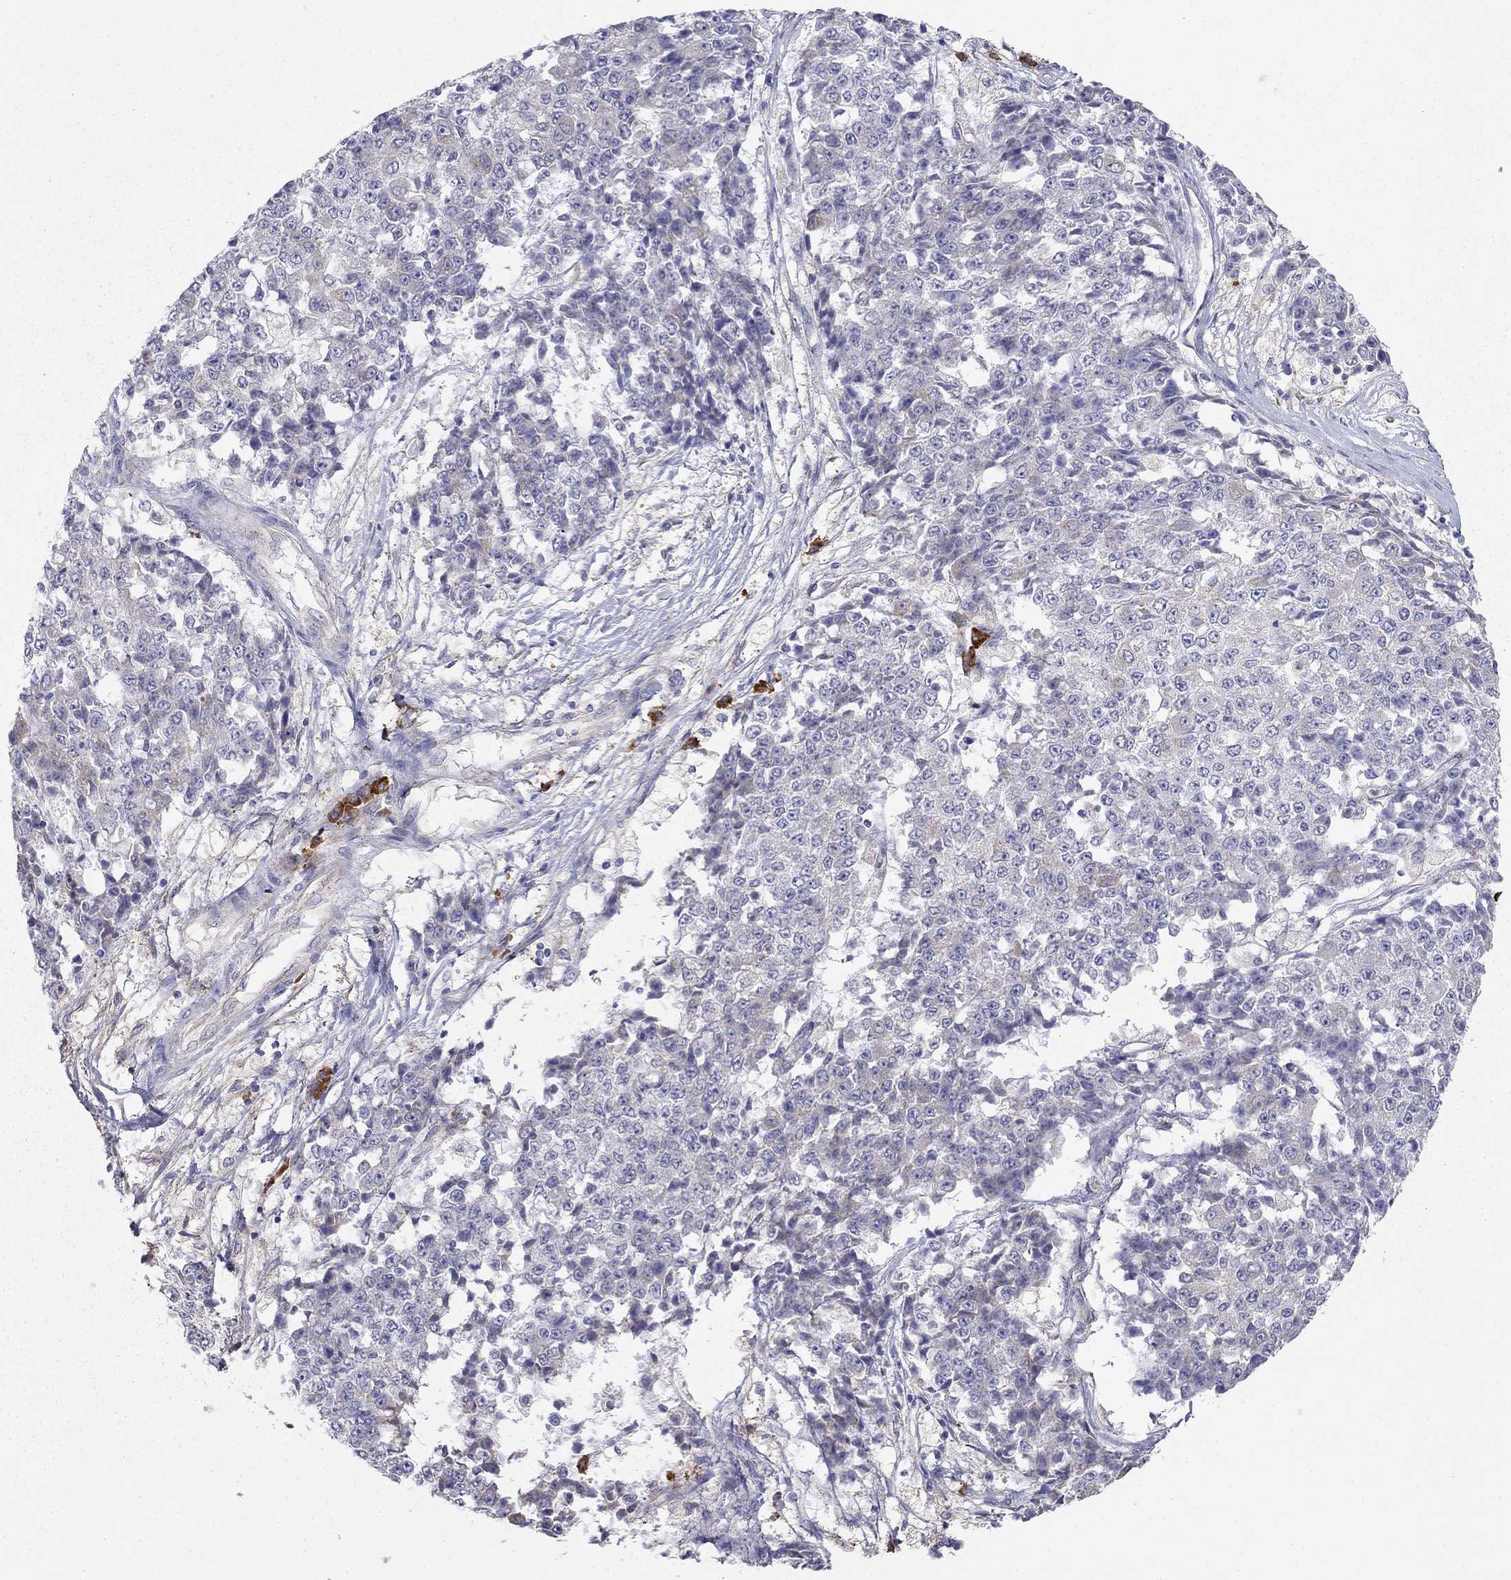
{"staining": {"intensity": "weak", "quantity": "<25%", "location": "cytoplasmic/membranous"}, "tissue": "ovarian cancer", "cell_type": "Tumor cells", "image_type": "cancer", "snomed": [{"axis": "morphology", "description": "Carcinoma, endometroid"}, {"axis": "topography", "description": "Ovary"}], "caption": "An image of human ovarian cancer is negative for staining in tumor cells. Nuclei are stained in blue.", "gene": "LONRF2", "patient": {"sex": "female", "age": 42}}